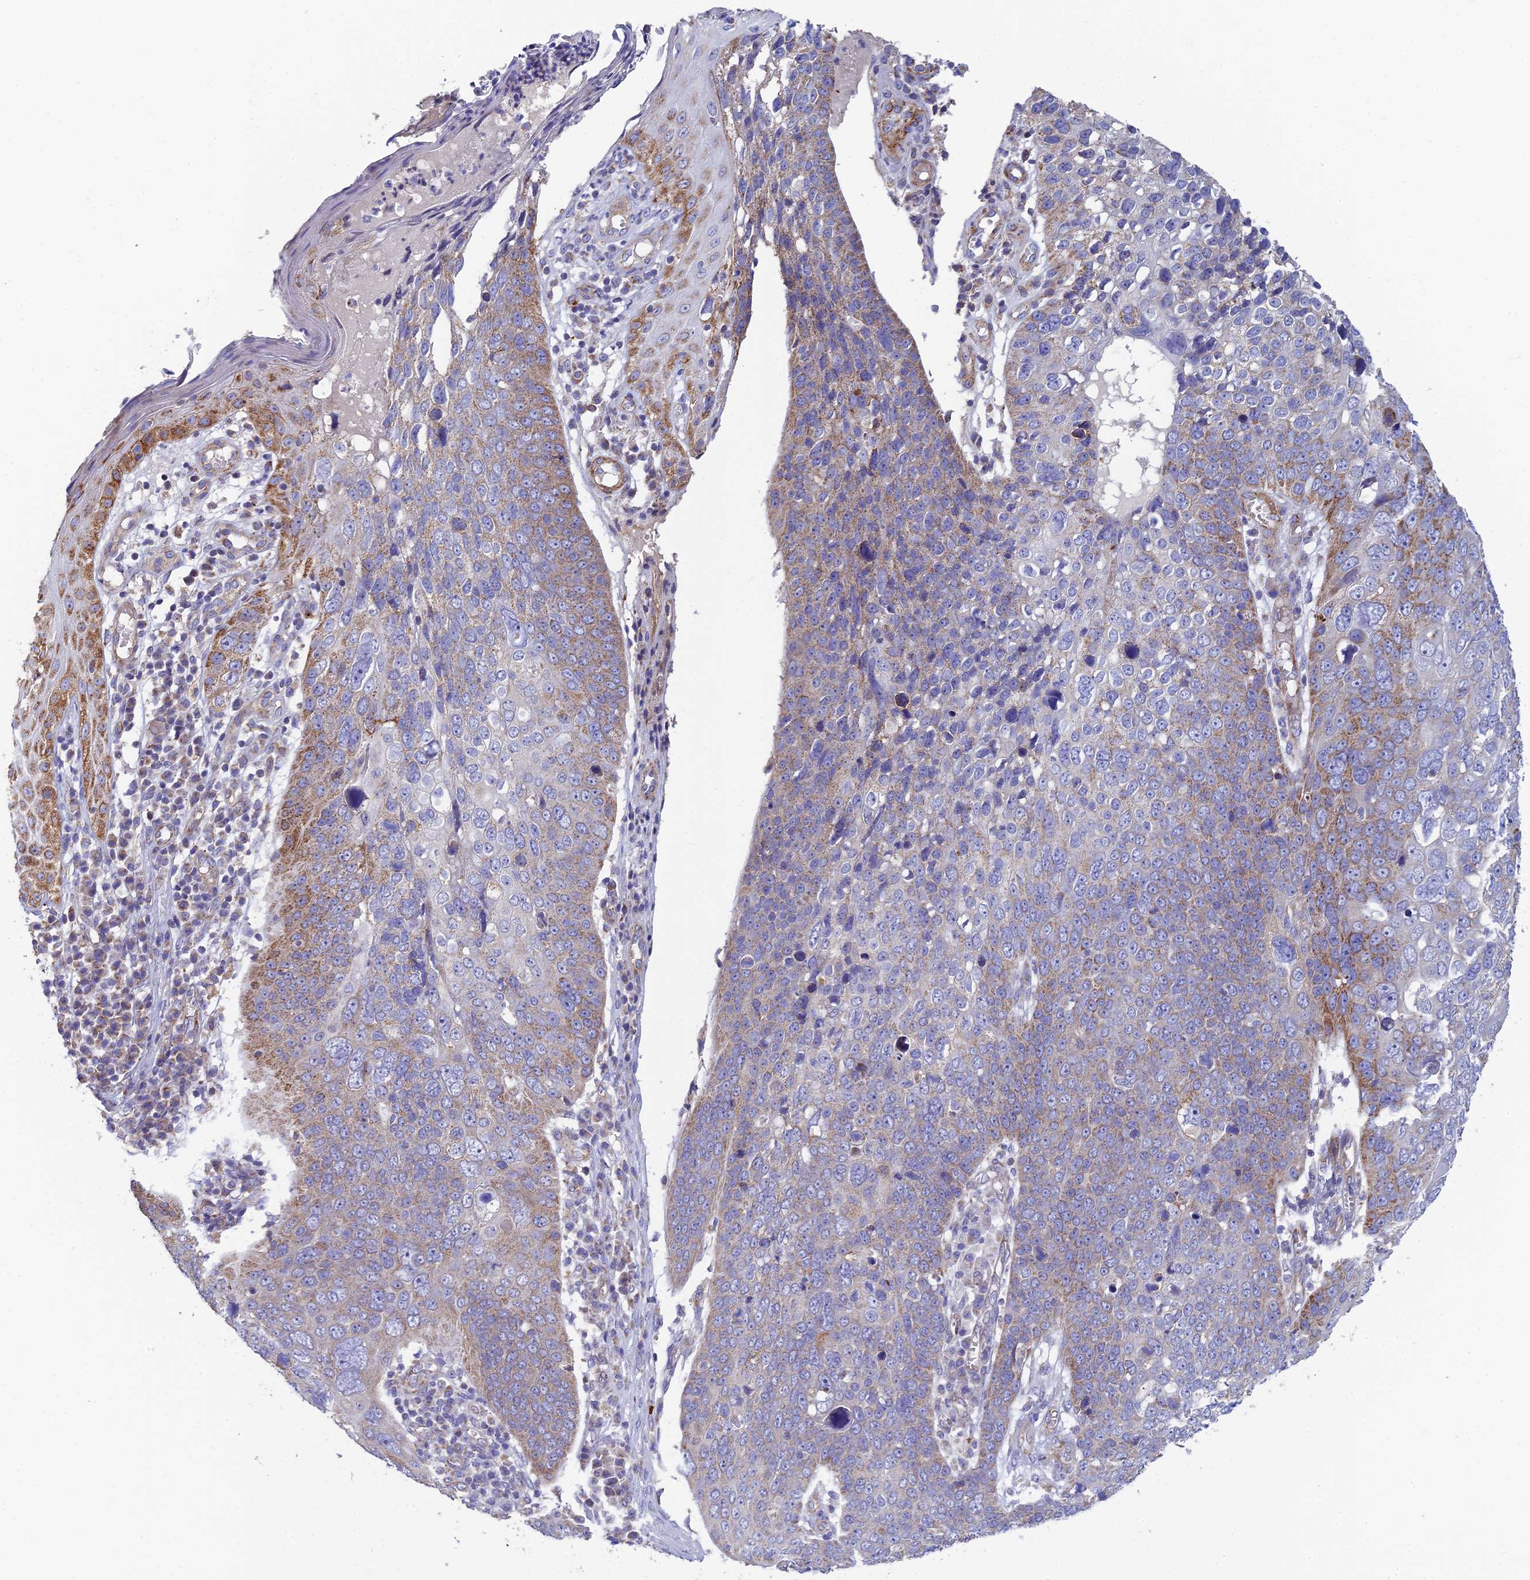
{"staining": {"intensity": "moderate", "quantity": "<25%", "location": "cytoplasmic/membranous"}, "tissue": "skin cancer", "cell_type": "Tumor cells", "image_type": "cancer", "snomed": [{"axis": "morphology", "description": "Squamous cell carcinoma, NOS"}, {"axis": "topography", "description": "Skin"}], "caption": "Squamous cell carcinoma (skin) was stained to show a protein in brown. There is low levels of moderate cytoplasmic/membranous staining in approximately <25% of tumor cells. The staining was performed using DAB (3,3'-diaminobenzidine), with brown indicating positive protein expression. Nuclei are stained blue with hematoxylin.", "gene": "CSPG4", "patient": {"sex": "male", "age": 71}}